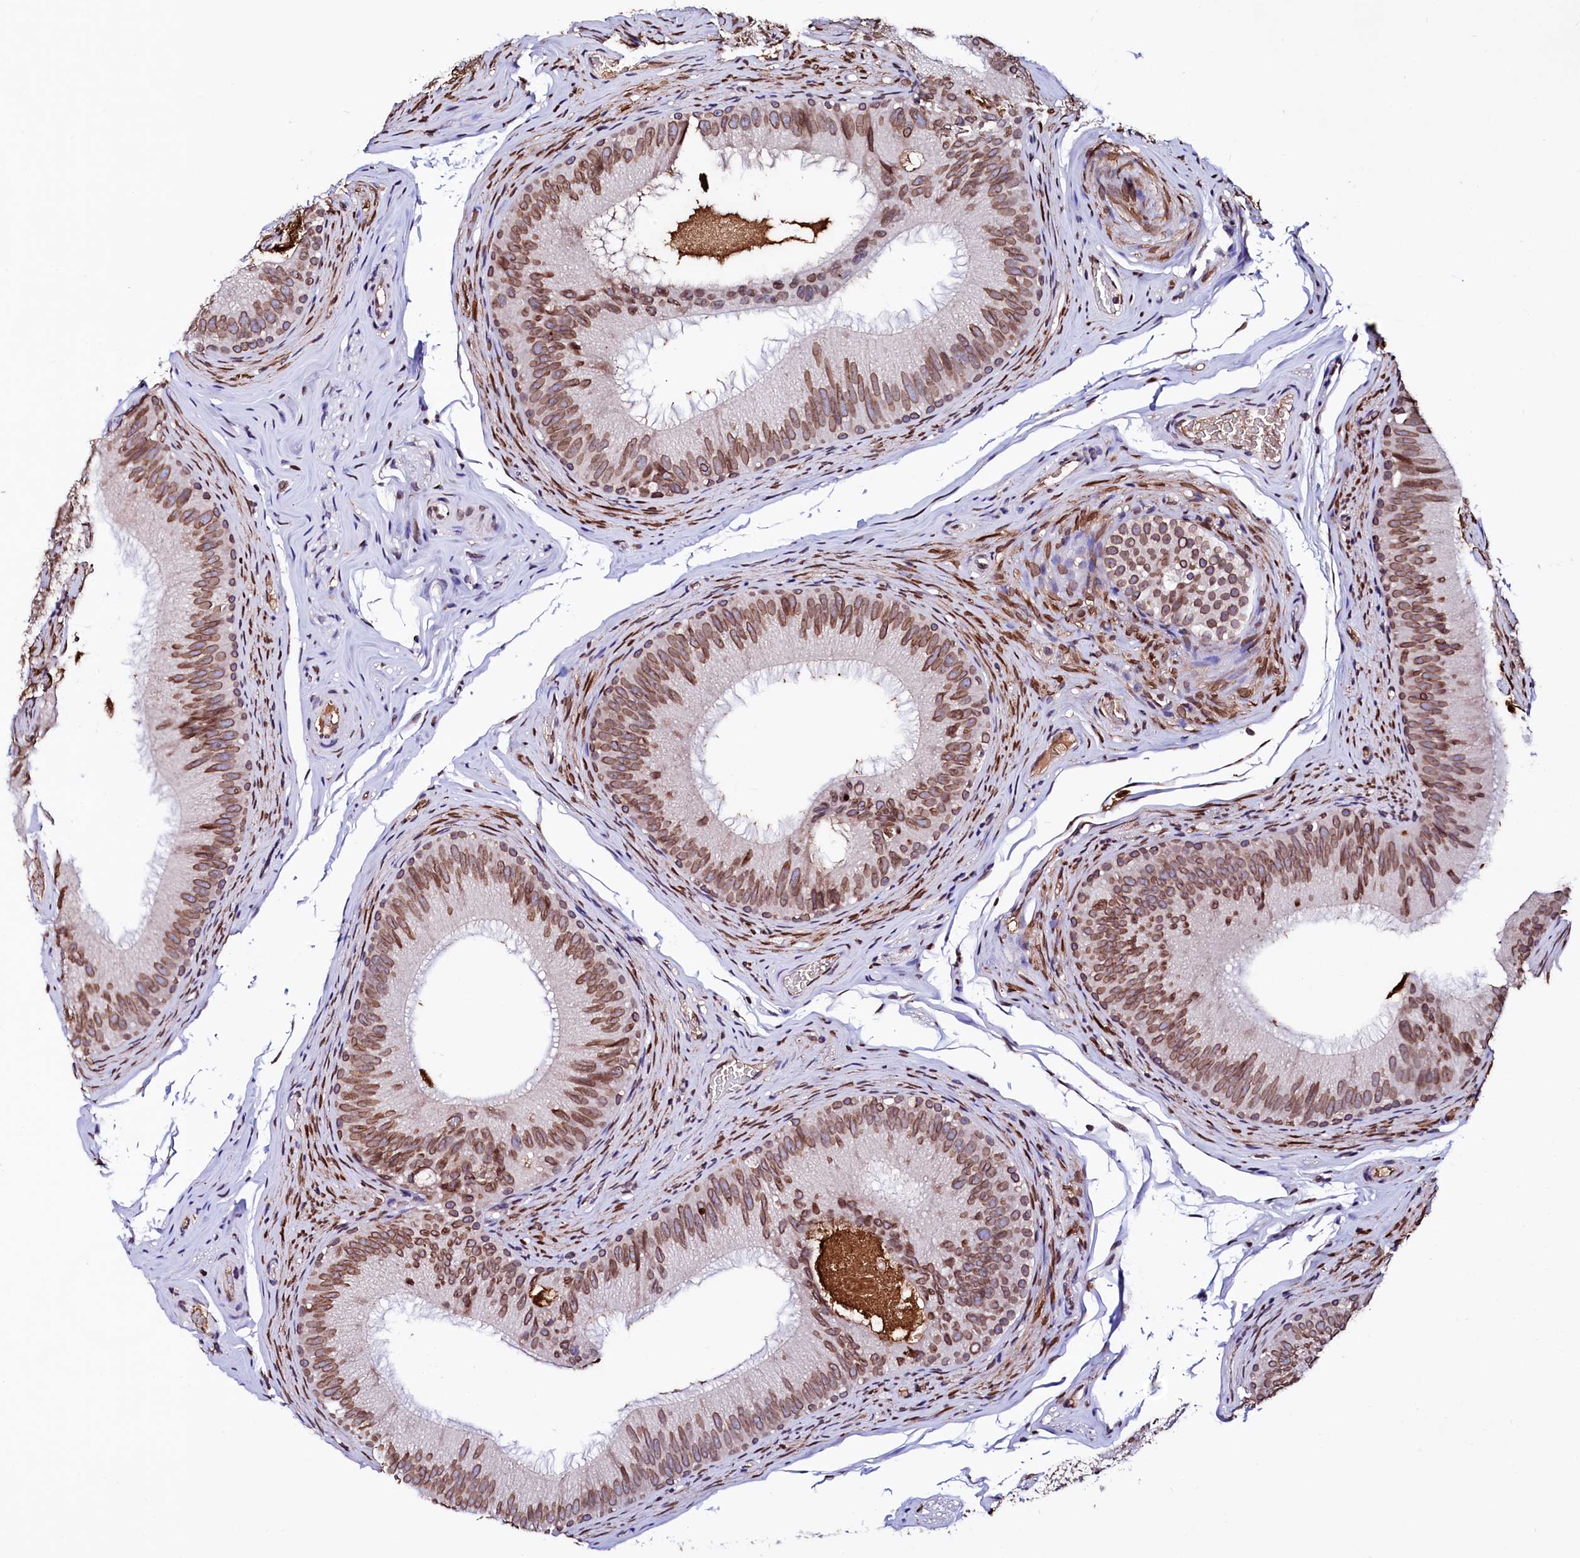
{"staining": {"intensity": "moderate", "quantity": ">75%", "location": "cytoplasmic/membranous,nuclear"}, "tissue": "epididymis", "cell_type": "Glandular cells", "image_type": "normal", "snomed": [{"axis": "morphology", "description": "Normal tissue, NOS"}, {"axis": "topography", "description": "Epididymis"}], "caption": "Immunohistochemical staining of unremarkable epididymis displays medium levels of moderate cytoplasmic/membranous,nuclear staining in about >75% of glandular cells. (DAB IHC with brightfield microscopy, high magnification).", "gene": "HAND1", "patient": {"sex": "male", "age": 34}}